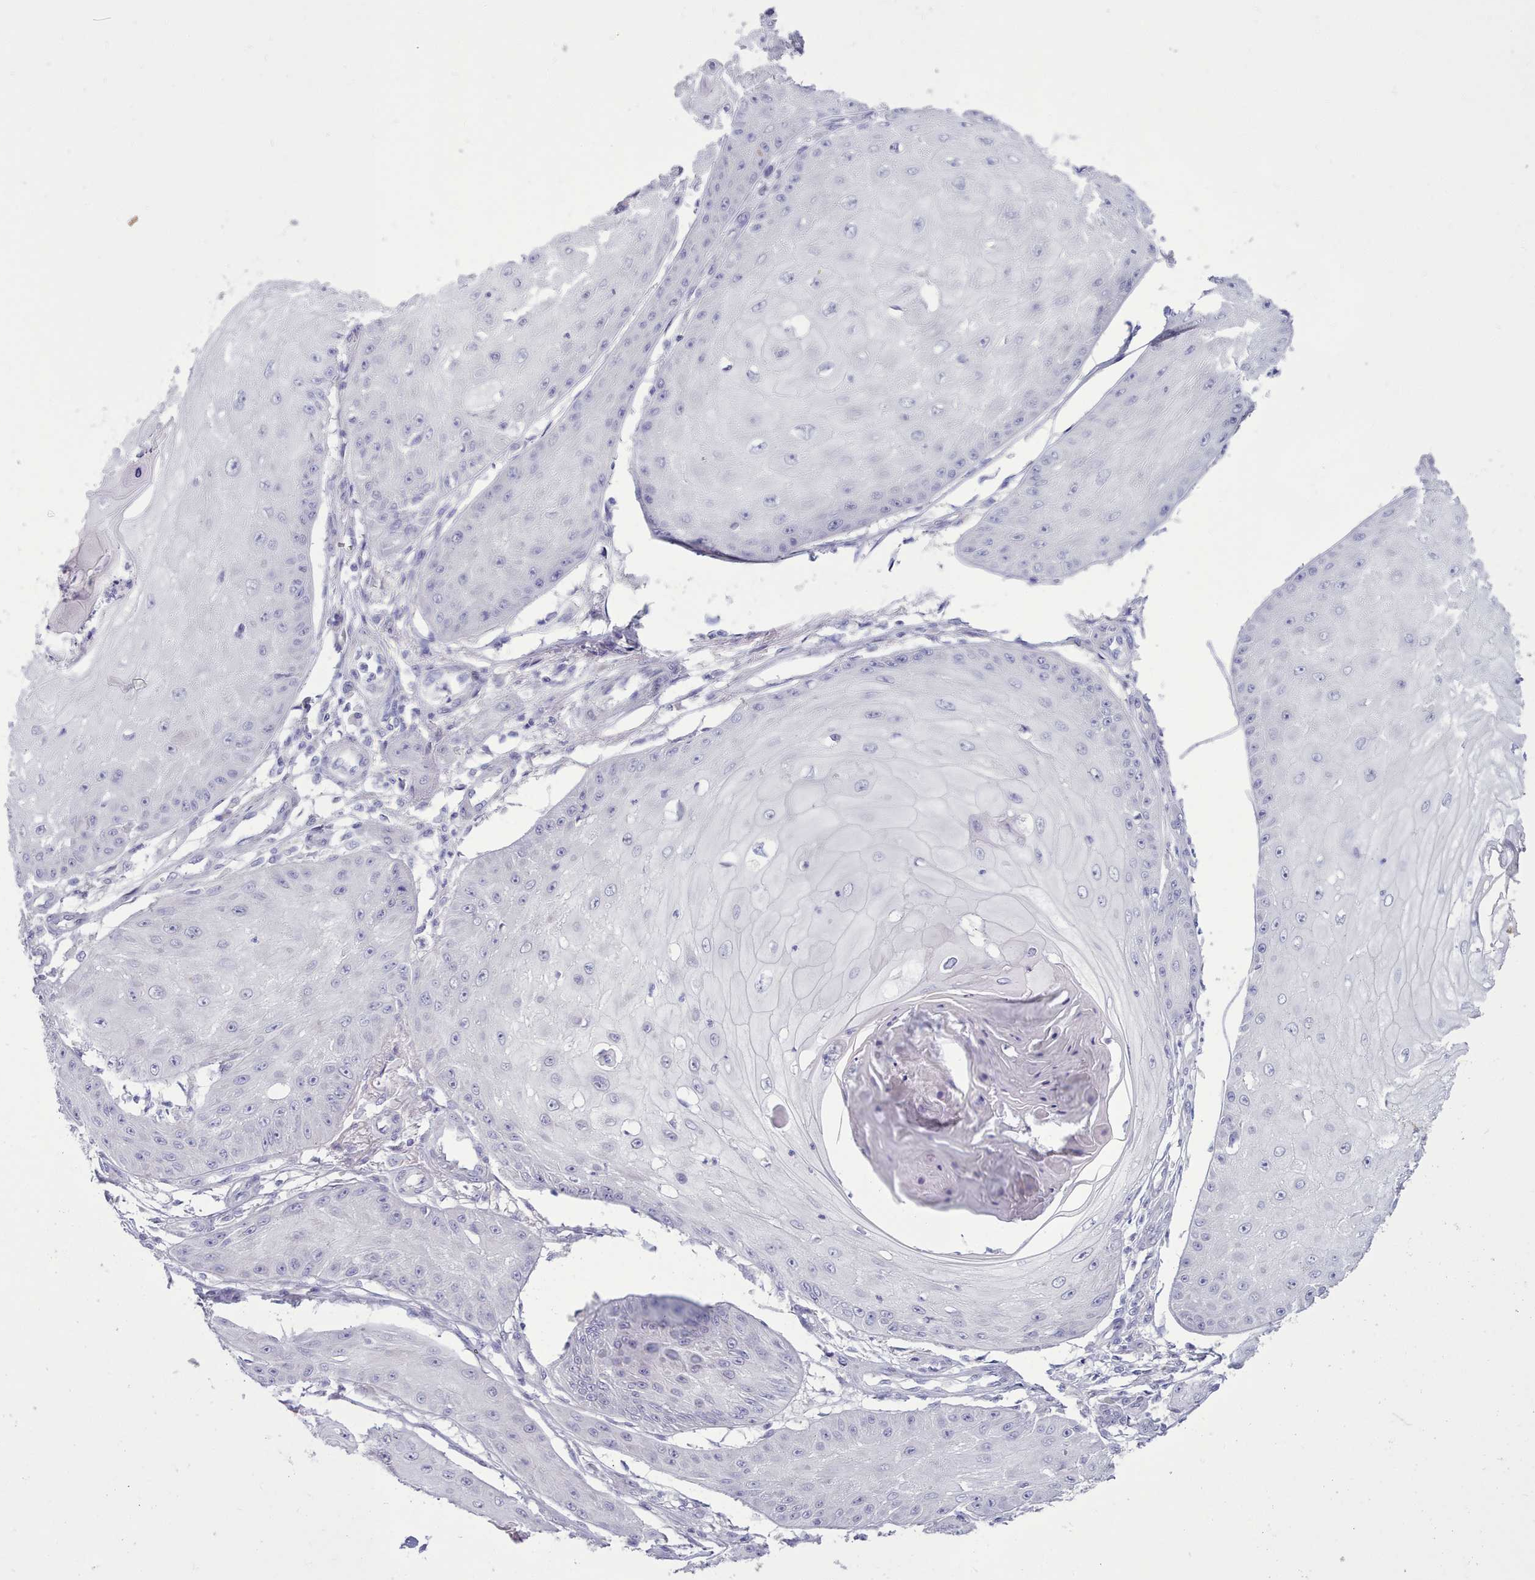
{"staining": {"intensity": "negative", "quantity": "none", "location": "none"}, "tissue": "skin cancer", "cell_type": "Tumor cells", "image_type": "cancer", "snomed": [{"axis": "morphology", "description": "Squamous cell carcinoma, NOS"}, {"axis": "topography", "description": "Skin"}], "caption": "Tumor cells are negative for protein expression in human squamous cell carcinoma (skin).", "gene": "TMEM253", "patient": {"sex": "male", "age": 70}}